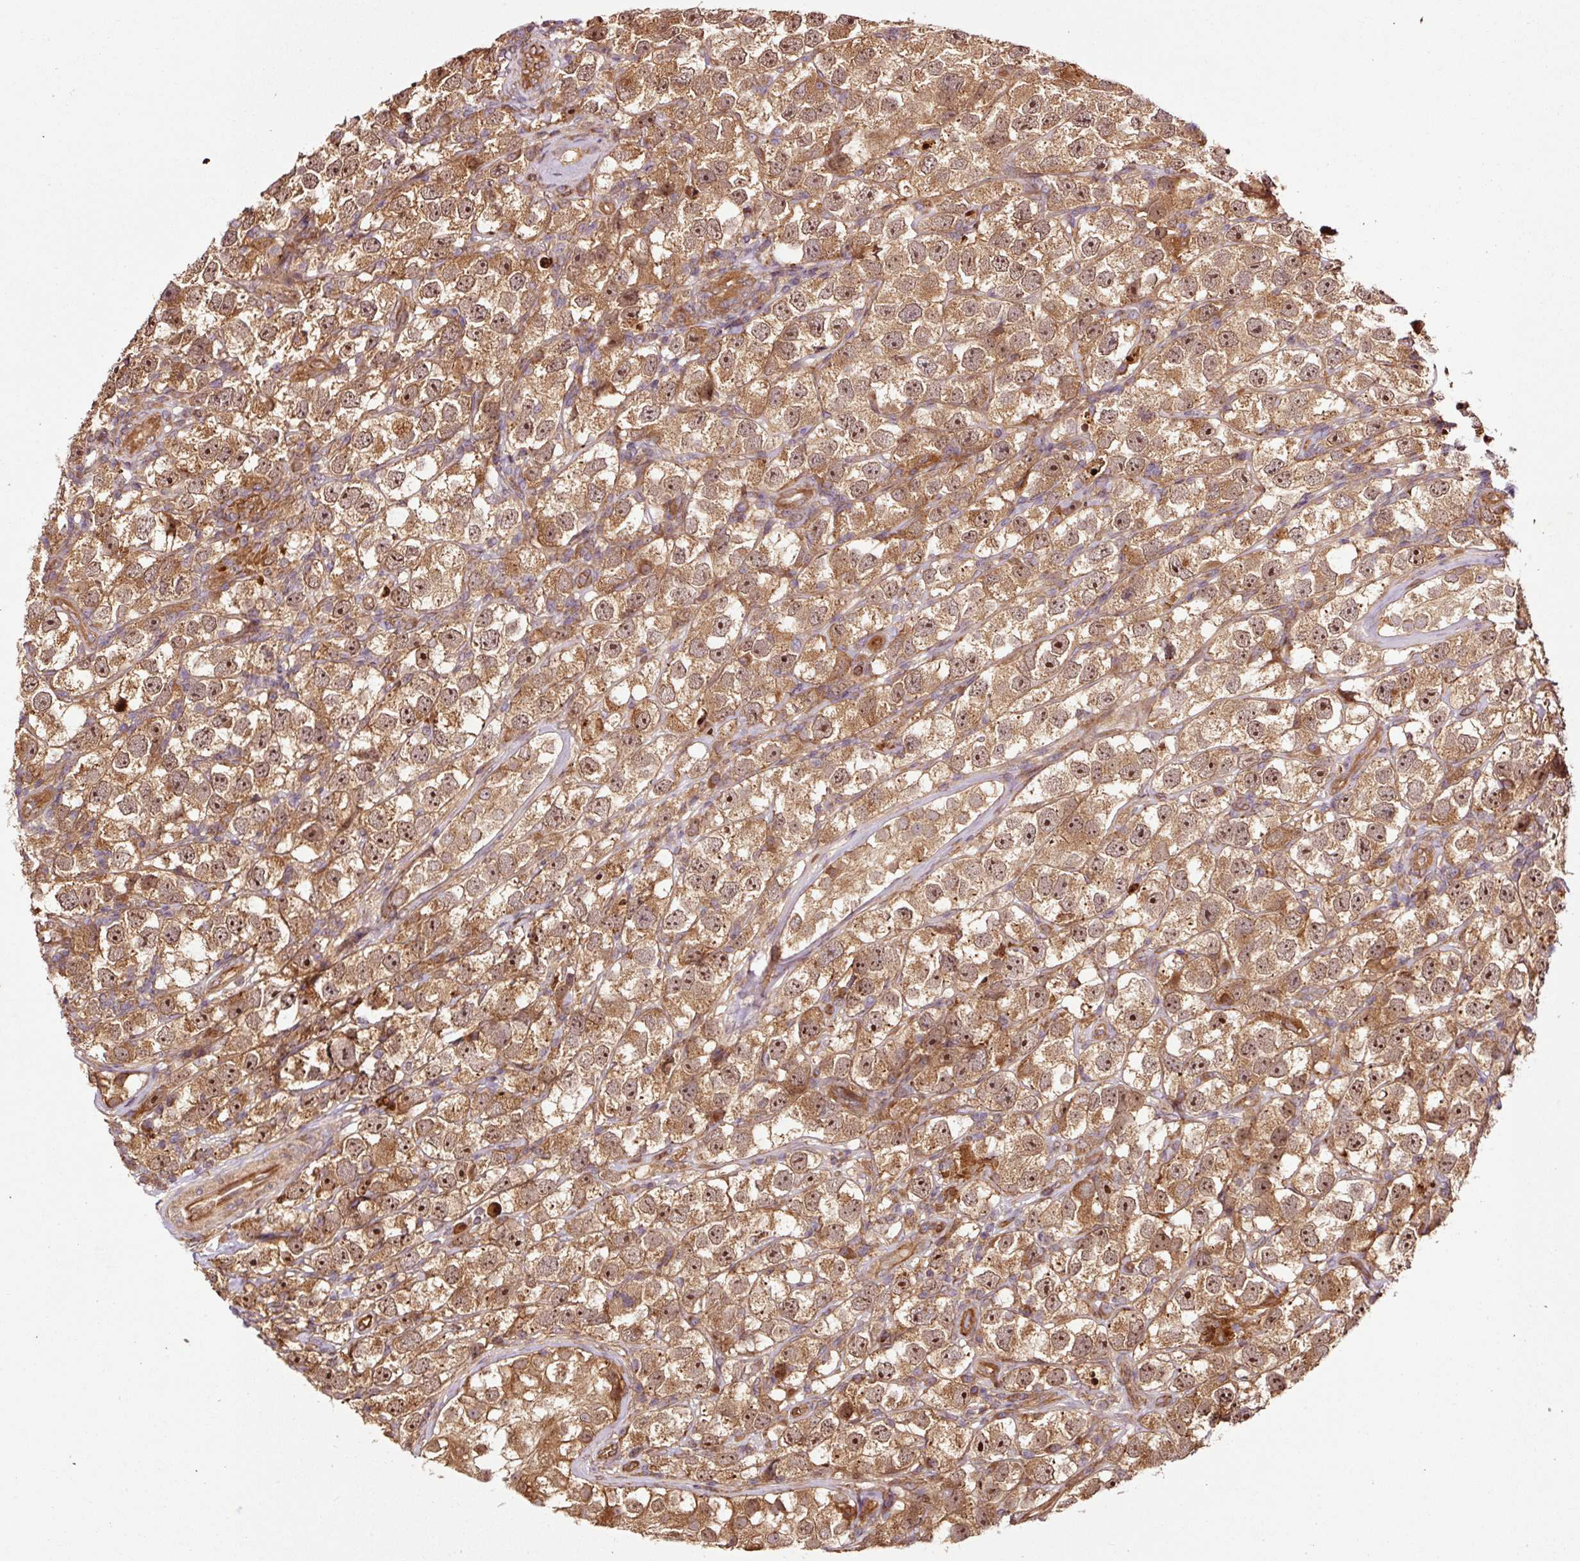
{"staining": {"intensity": "moderate", "quantity": ">75%", "location": "cytoplasmic/membranous,nuclear"}, "tissue": "testis cancer", "cell_type": "Tumor cells", "image_type": "cancer", "snomed": [{"axis": "morphology", "description": "Seminoma, NOS"}, {"axis": "topography", "description": "Testis"}], "caption": "A histopathology image of human testis cancer (seminoma) stained for a protein reveals moderate cytoplasmic/membranous and nuclear brown staining in tumor cells. (DAB (3,3'-diaminobenzidine) = brown stain, brightfield microscopy at high magnification).", "gene": "OXER1", "patient": {"sex": "male", "age": 26}}